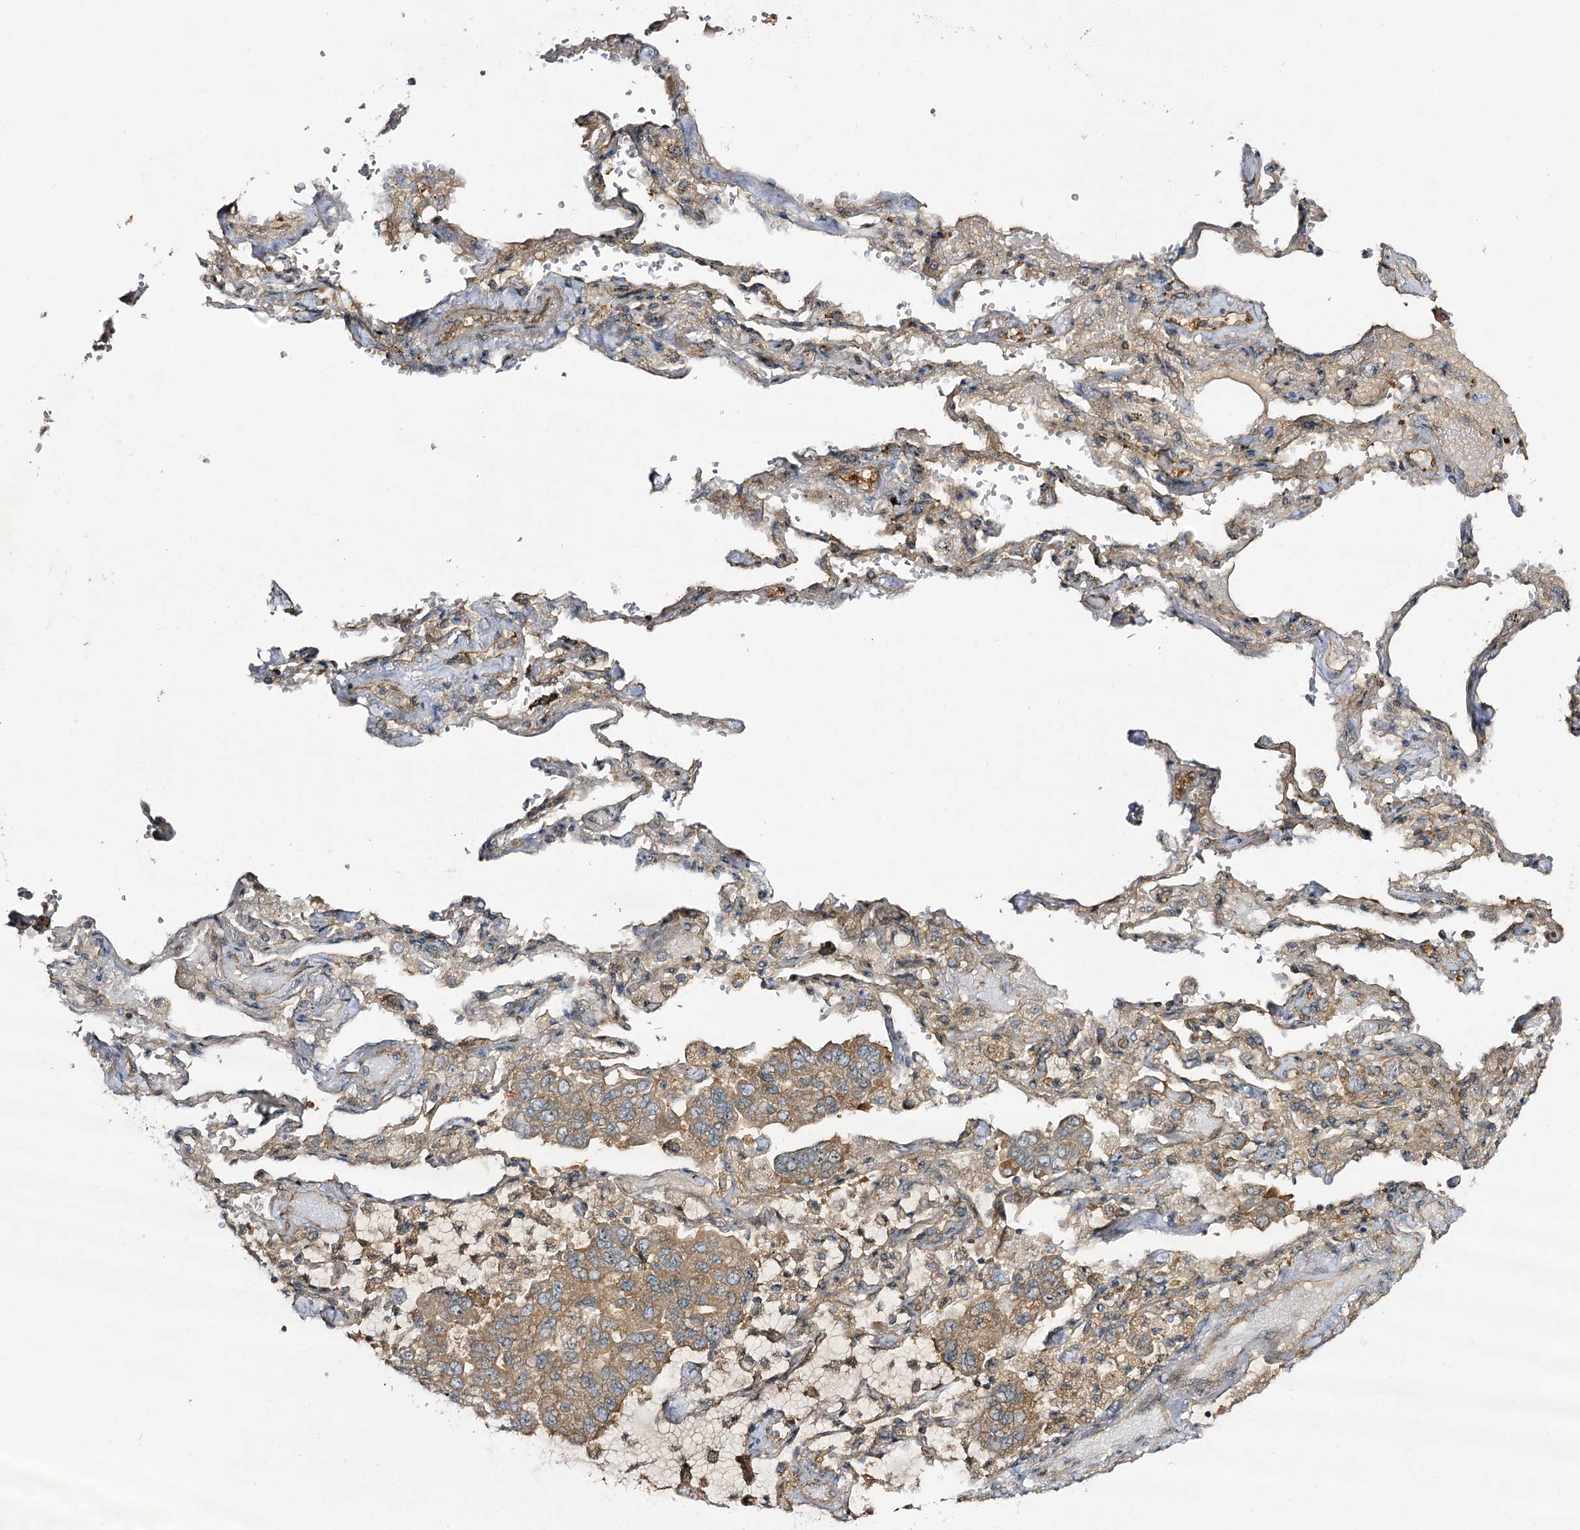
{"staining": {"intensity": "moderate", "quantity": ">75%", "location": "cytoplasmic/membranous"}, "tissue": "lung cancer", "cell_type": "Tumor cells", "image_type": "cancer", "snomed": [{"axis": "morphology", "description": "Adenocarcinoma, NOS"}, {"axis": "topography", "description": "Lung"}], "caption": "Immunohistochemistry (DAB) staining of human lung cancer (adenocarcinoma) demonstrates moderate cytoplasmic/membranous protein staining in approximately >75% of tumor cells.", "gene": "C11orf80", "patient": {"sex": "male", "age": 64}}